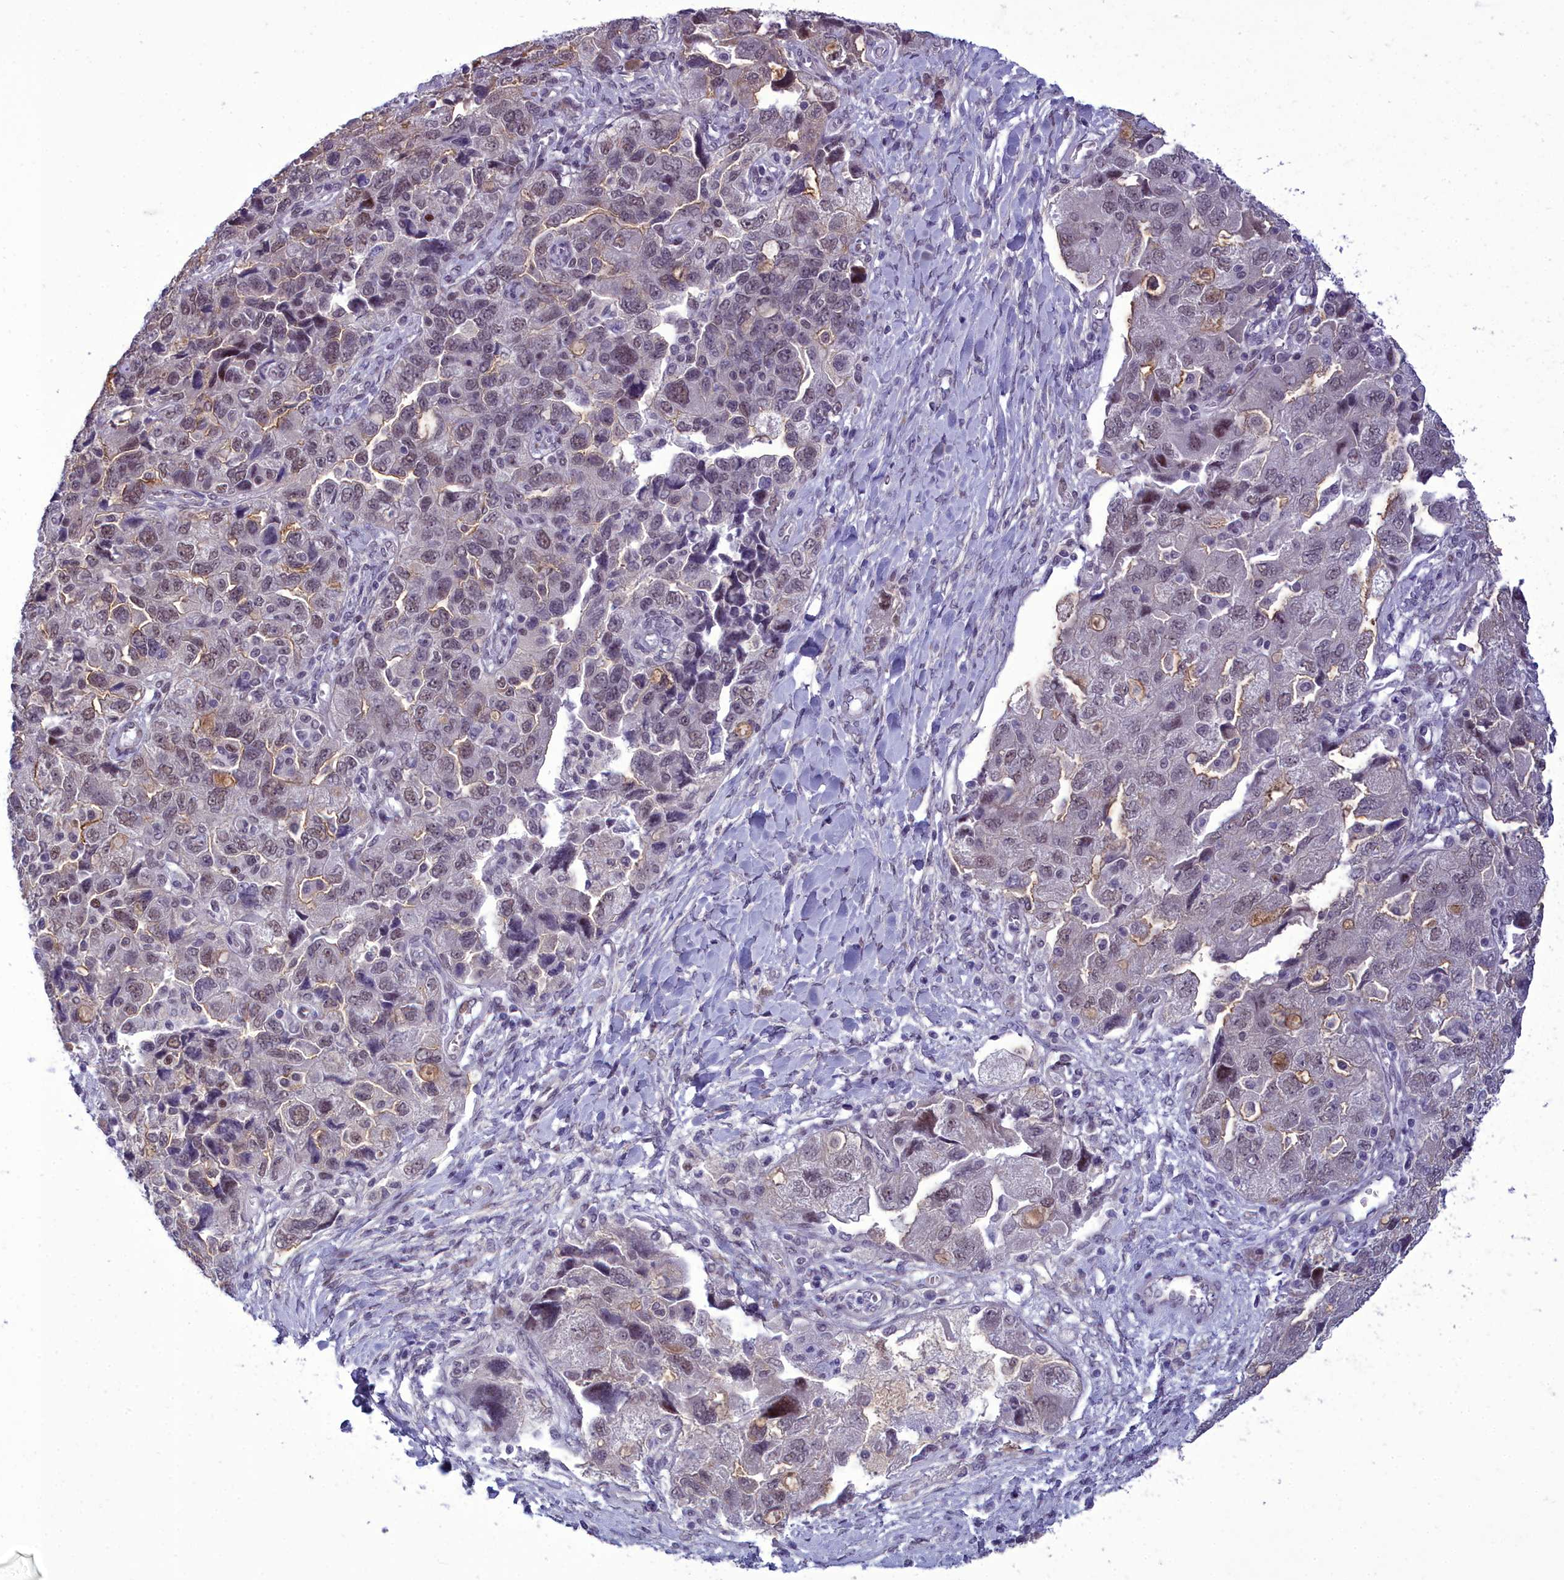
{"staining": {"intensity": "moderate", "quantity": "<25%", "location": "cytoplasmic/membranous,nuclear"}, "tissue": "ovarian cancer", "cell_type": "Tumor cells", "image_type": "cancer", "snomed": [{"axis": "morphology", "description": "Carcinoma, NOS"}, {"axis": "morphology", "description": "Cystadenocarcinoma, serous, NOS"}, {"axis": "topography", "description": "Ovary"}], "caption": "Immunohistochemical staining of human ovarian serous cystadenocarcinoma displays low levels of moderate cytoplasmic/membranous and nuclear protein positivity in approximately <25% of tumor cells. (DAB = brown stain, brightfield microscopy at high magnification).", "gene": "CEACAM19", "patient": {"sex": "female", "age": 69}}